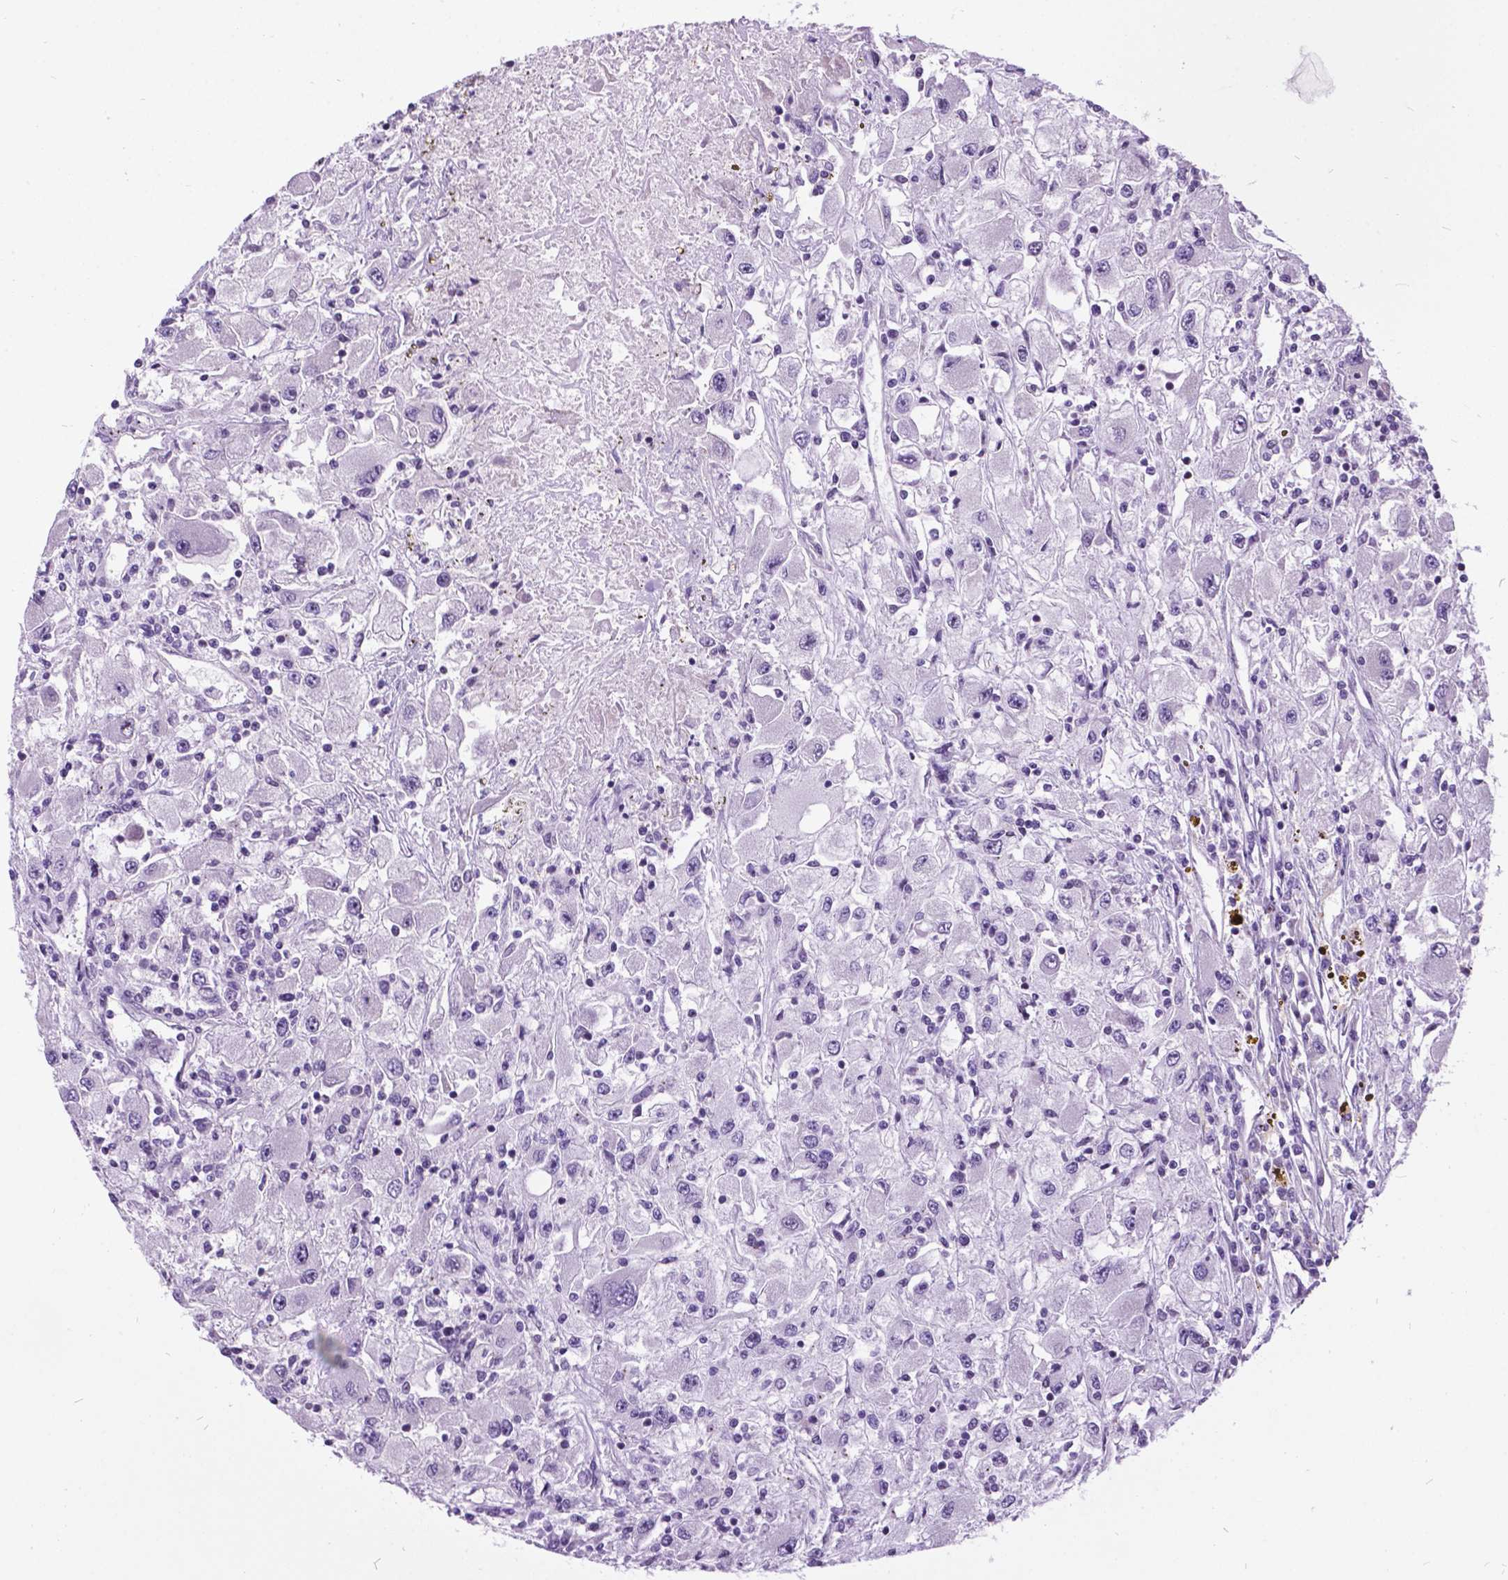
{"staining": {"intensity": "negative", "quantity": "none", "location": "none"}, "tissue": "renal cancer", "cell_type": "Tumor cells", "image_type": "cancer", "snomed": [{"axis": "morphology", "description": "Adenocarcinoma, NOS"}, {"axis": "topography", "description": "Kidney"}], "caption": "High power microscopy micrograph of an IHC histopathology image of renal cancer (adenocarcinoma), revealing no significant staining in tumor cells.", "gene": "DPF3", "patient": {"sex": "female", "age": 67}}